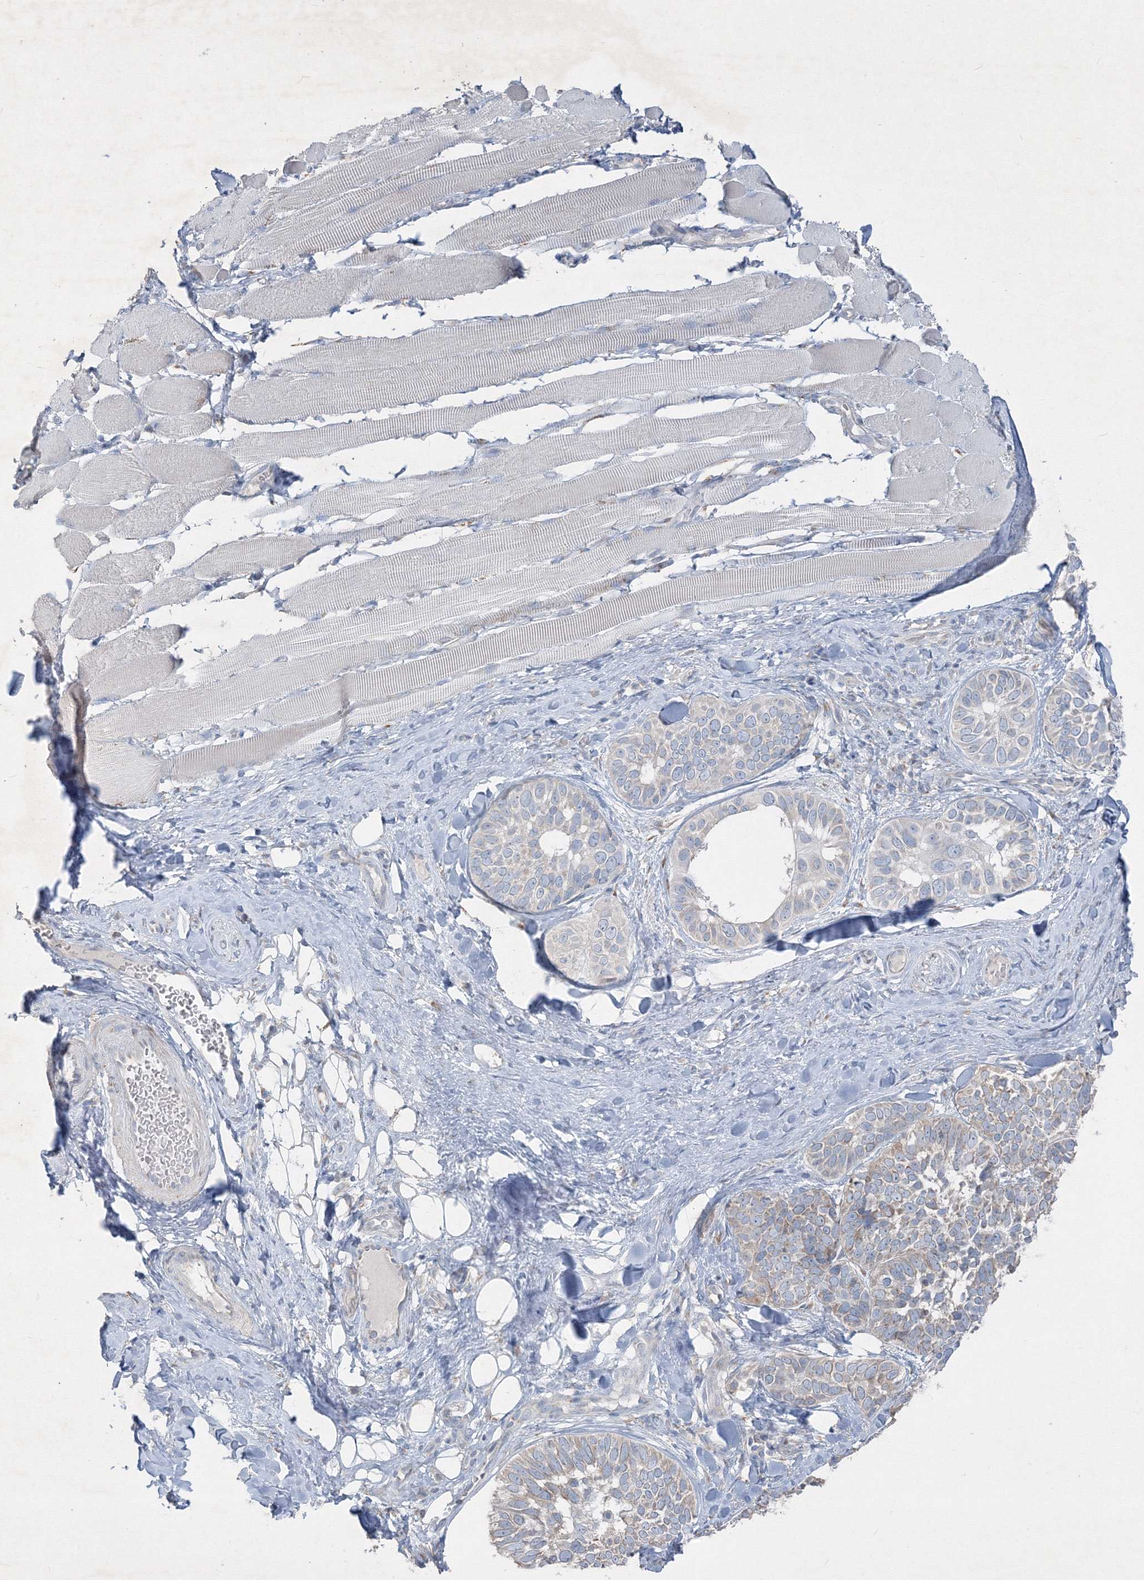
{"staining": {"intensity": "negative", "quantity": "none", "location": "none"}, "tissue": "skin cancer", "cell_type": "Tumor cells", "image_type": "cancer", "snomed": [{"axis": "morphology", "description": "Basal cell carcinoma"}, {"axis": "topography", "description": "Skin"}], "caption": "The photomicrograph exhibits no significant staining in tumor cells of skin cancer (basal cell carcinoma).", "gene": "IFNAR1", "patient": {"sex": "male", "age": 62}}